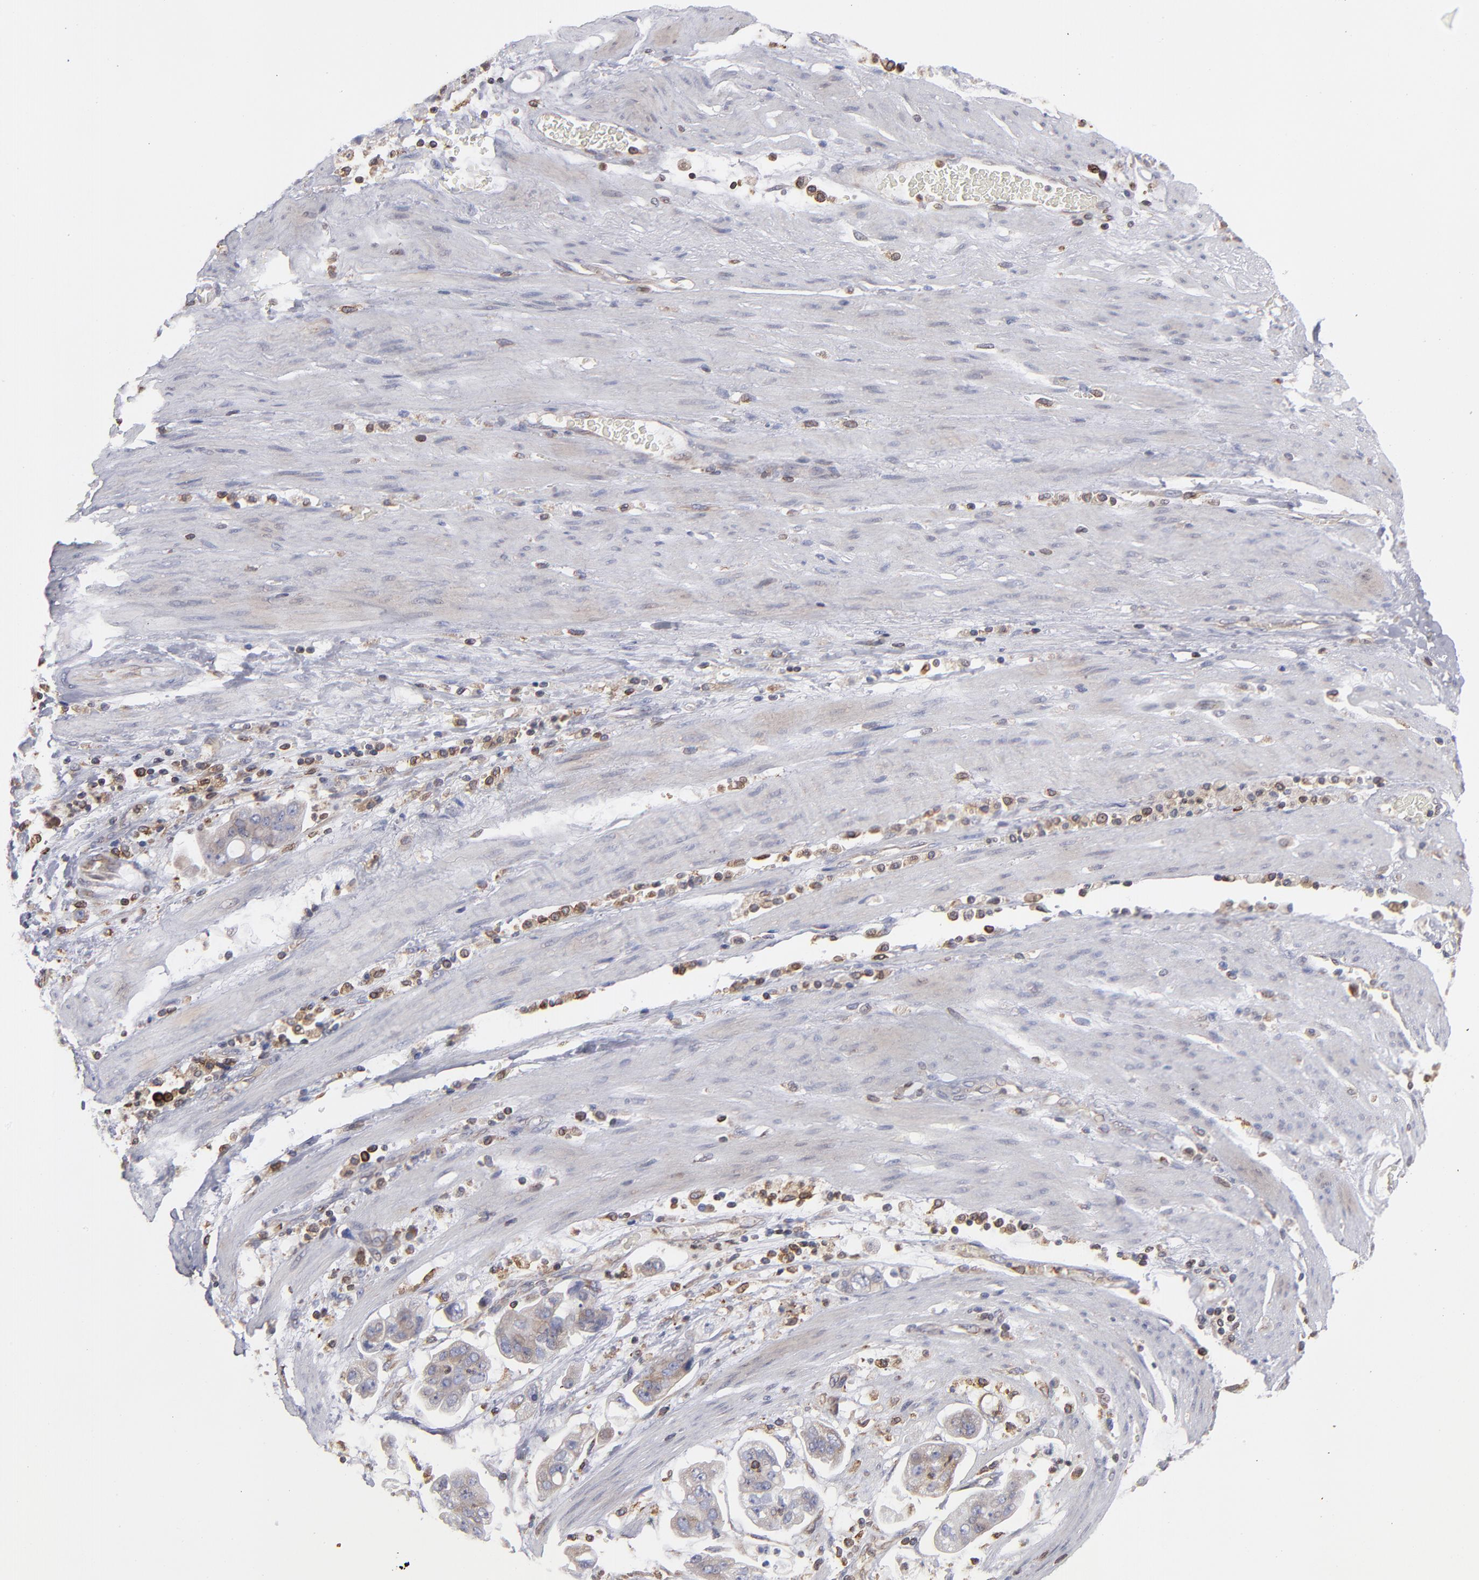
{"staining": {"intensity": "moderate", "quantity": "25%-75%", "location": "cytoplasmic/membranous"}, "tissue": "stomach cancer", "cell_type": "Tumor cells", "image_type": "cancer", "snomed": [{"axis": "morphology", "description": "Adenocarcinoma, NOS"}, {"axis": "topography", "description": "Stomach"}], "caption": "Human stomach adenocarcinoma stained with a brown dye shows moderate cytoplasmic/membranous positive expression in approximately 25%-75% of tumor cells.", "gene": "TMX1", "patient": {"sex": "male", "age": 62}}